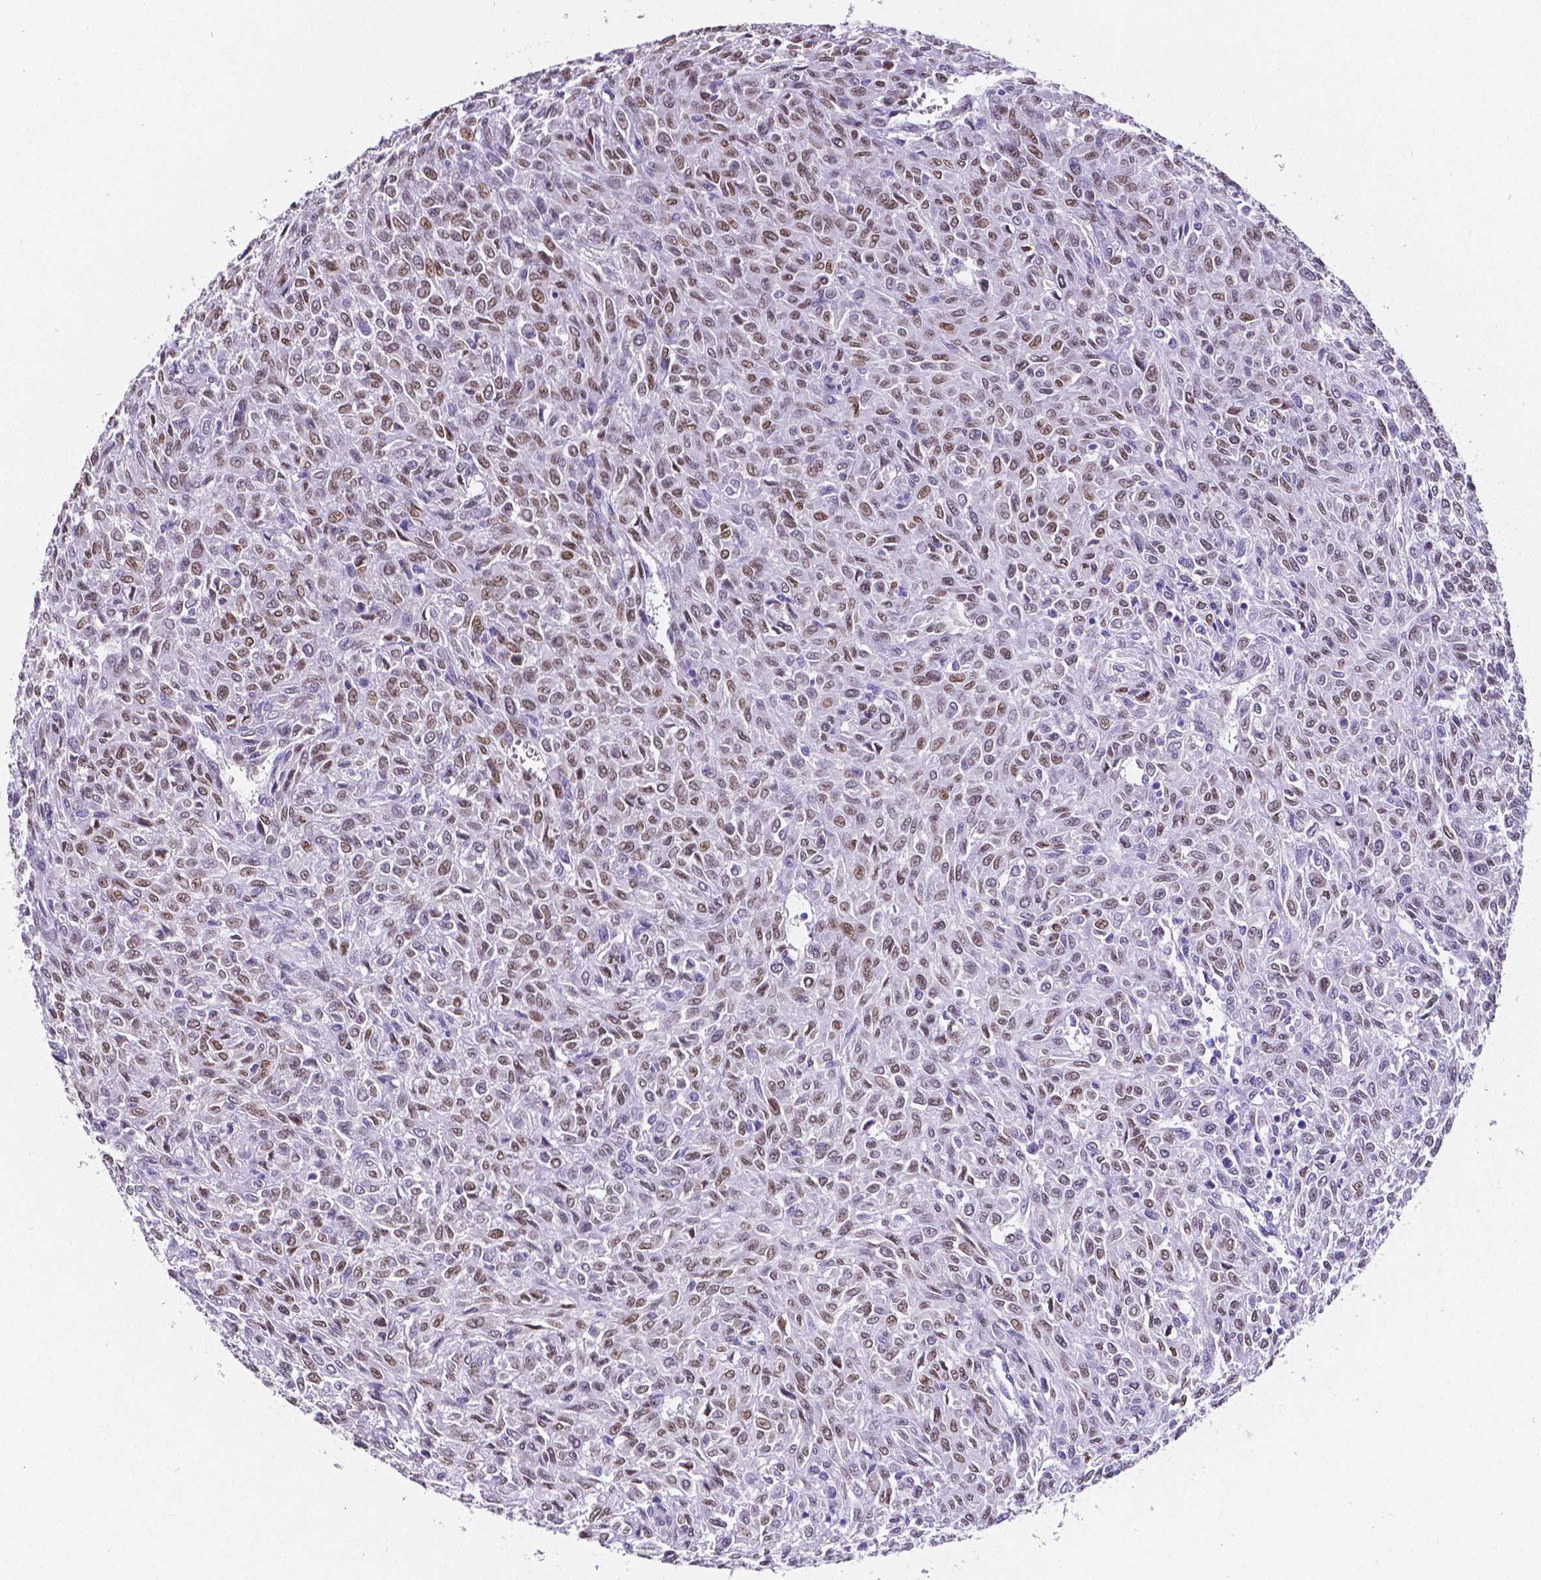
{"staining": {"intensity": "moderate", "quantity": ">75%", "location": "nuclear"}, "tissue": "renal cancer", "cell_type": "Tumor cells", "image_type": "cancer", "snomed": [{"axis": "morphology", "description": "Adenocarcinoma, NOS"}, {"axis": "topography", "description": "Kidney"}], "caption": "Adenocarcinoma (renal) tissue exhibits moderate nuclear expression in about >75% of tumor cells, visualized by immunohistochemistry.", "gene": "SATB2", "patient": {"sex": "male", "age": 58}}